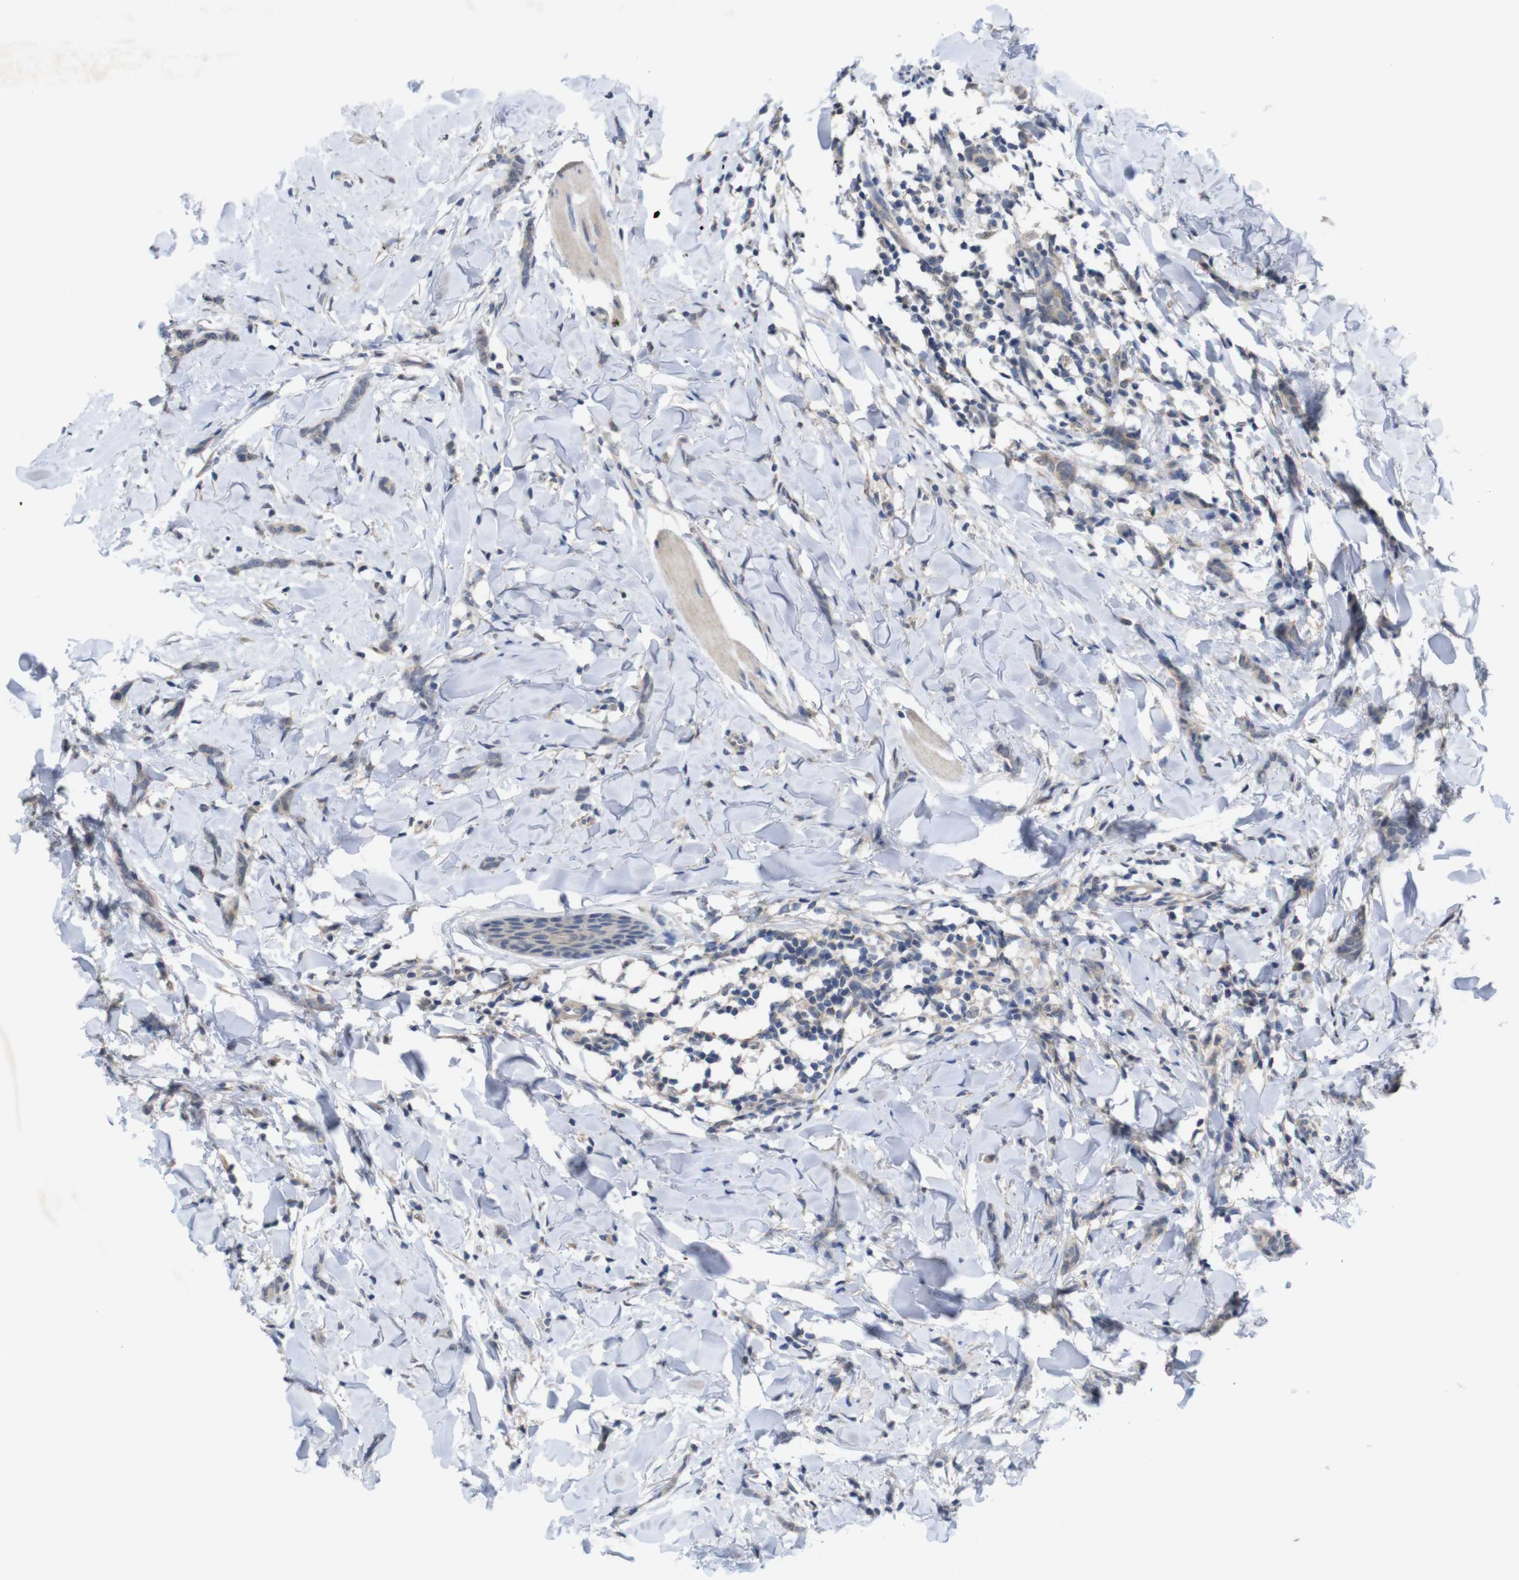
{"staining": {"intensity": "weak", "quantity": ">75%", "location": "cytoplasmic/membranous"}, "tissue": "breast cancer", "cell_type": "Tumor cells", "image_type": "cancer", "snomed": [{"axis": "morphology", "description": "Lobular carcinoma"}, {"axis": "topography", "description": "Skin"}, {"axis": "topography", "description": "Breast"}], "caption": "About >75% of tumor cells in human breast lobular carcinoma exhibit weak cytoplasmic/membranous protein expression as visualized by brown immunohistochemical staining.", "gene": "BCAR3", "patient": {"sex": "female", "age": 46}}